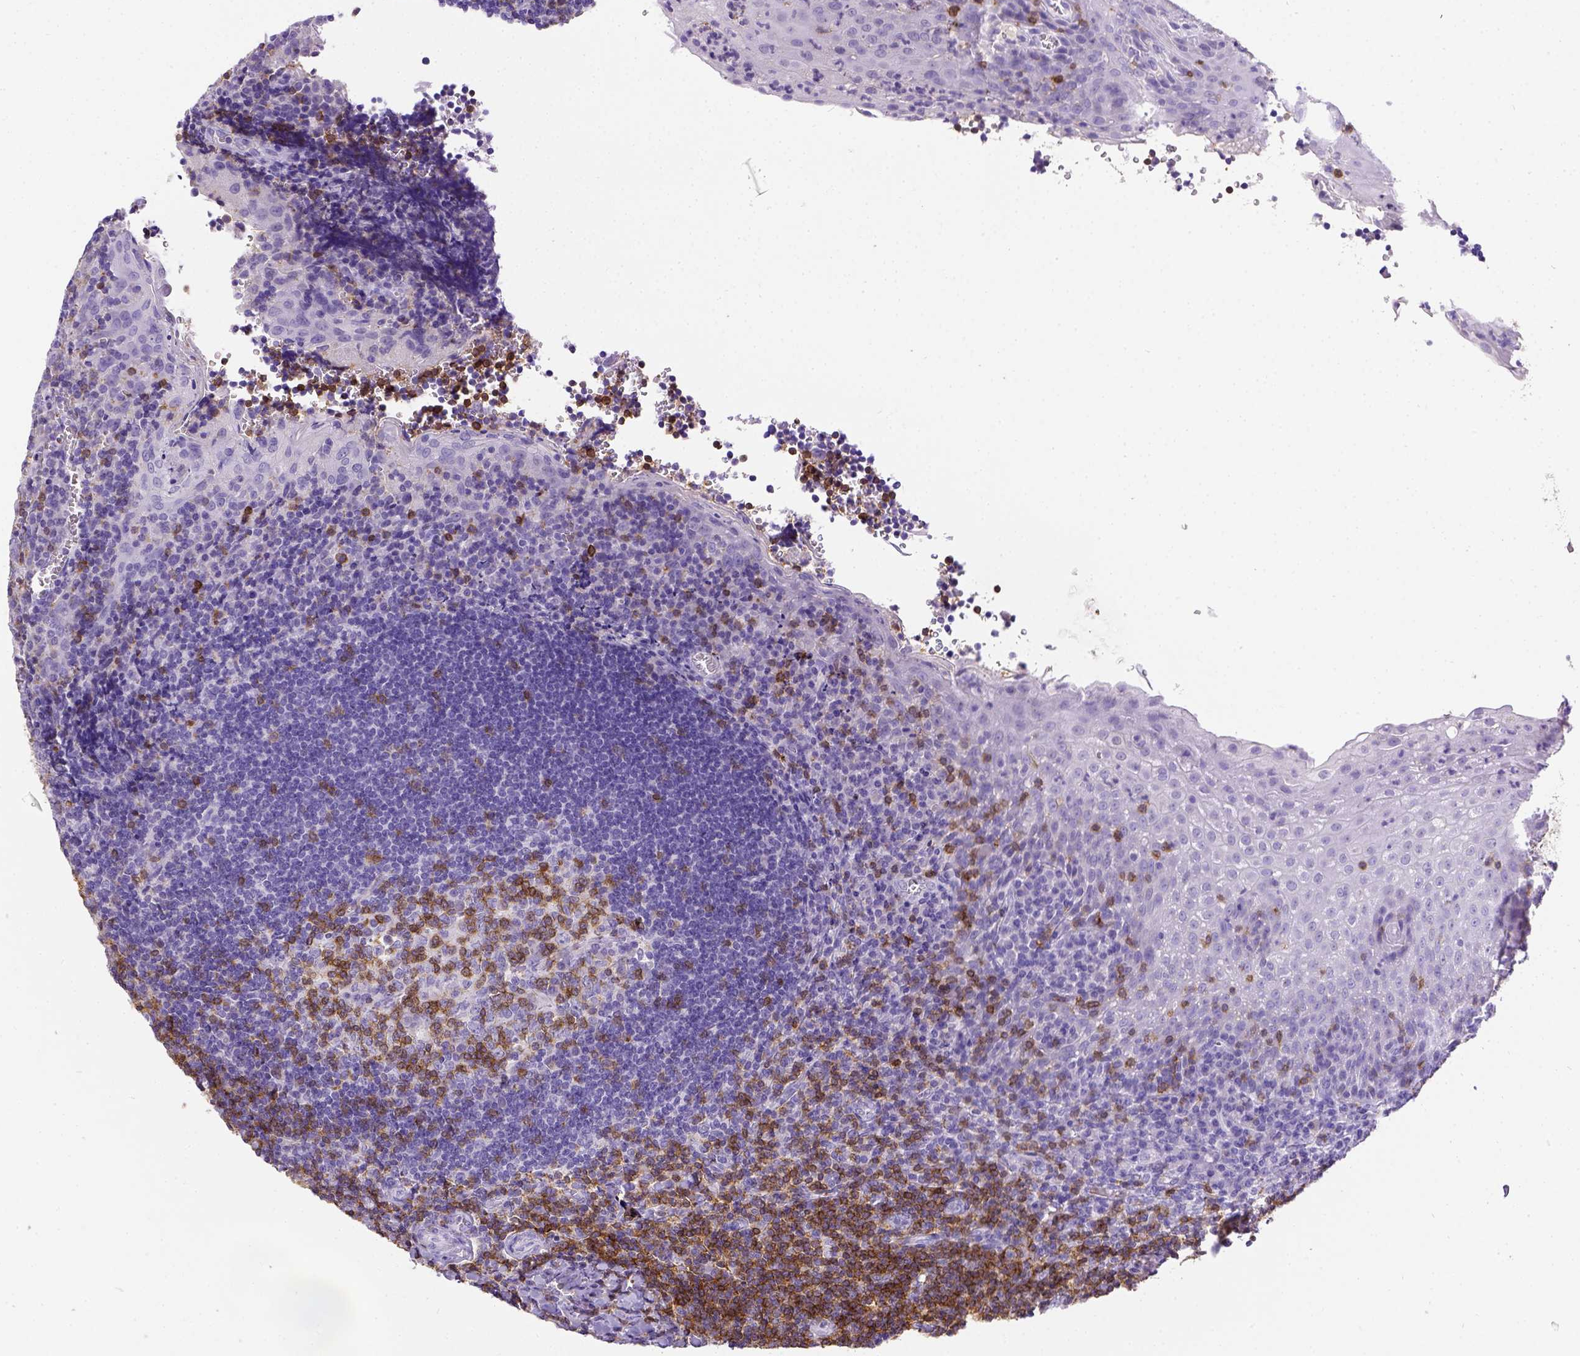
{"staining": {"intensity": "moderate", "quantity": "25%-75%", "location": "cytoplasmic/membranous"}, "tissue": "tonsil", "cell_type": "Germinal center cells", "image_type": "normal", "snomed": [{"axis": "morphology", "description": "Normal tissue, NOS"}, {"axis": "morphology", "description": "Inflammation, NOS"}, {"axis": "topography", "description": "Tonsil"}], "caption": "Tonsil stained for a protein displays moderate cytoplasmic/membranous positivity in germinal center cells. Nuclei are stained in blue.", "gene": "CD3E", "patient": {"sex": "female", "age": 31}}